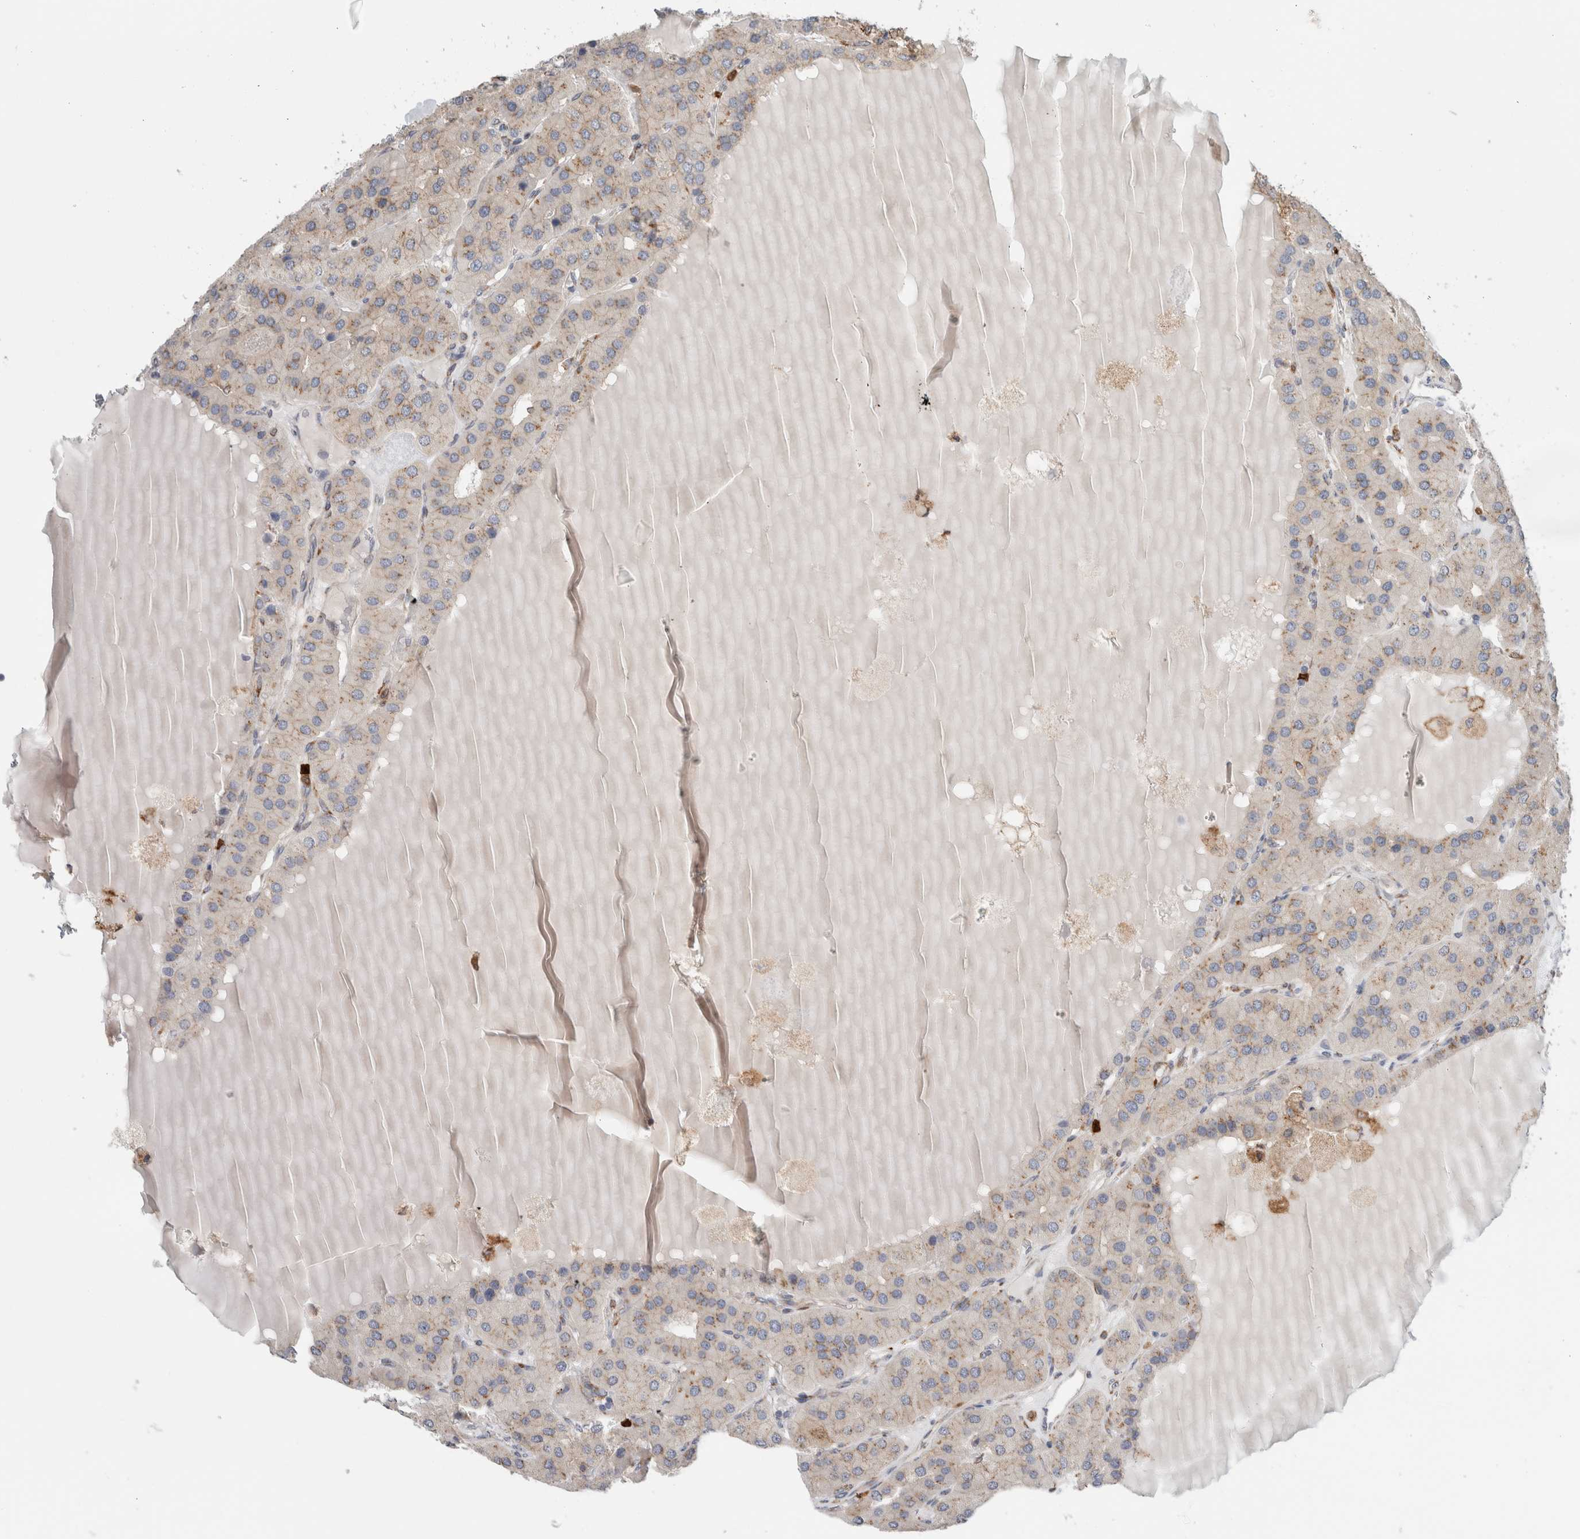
{"staining": {"intensity": "moderate", "quantity": "25%-75%", "location": "cytoplasmic/membranous"}, "tissue": "parathyroid gland", "cell_type": "Glandular cells", "image_type": "normal", "snomed": [{"axis": "morphology", "description": "Normal tissue, NOS"}, {"axis": "morphology", "description": "Adenoma, NOS"}, {"axis": "topography", "description": "Parathyroid gland"}], "caption": "A high-resolution photomicrograph shows immunohistochemistry staining of benign parathyroid gland, which shows moderate cytoplasmic/membranous staining in approximately 25%-75% of glandular cells.", "gene": "P4HA1", "patient": {"sex": "female", "age": 86}}